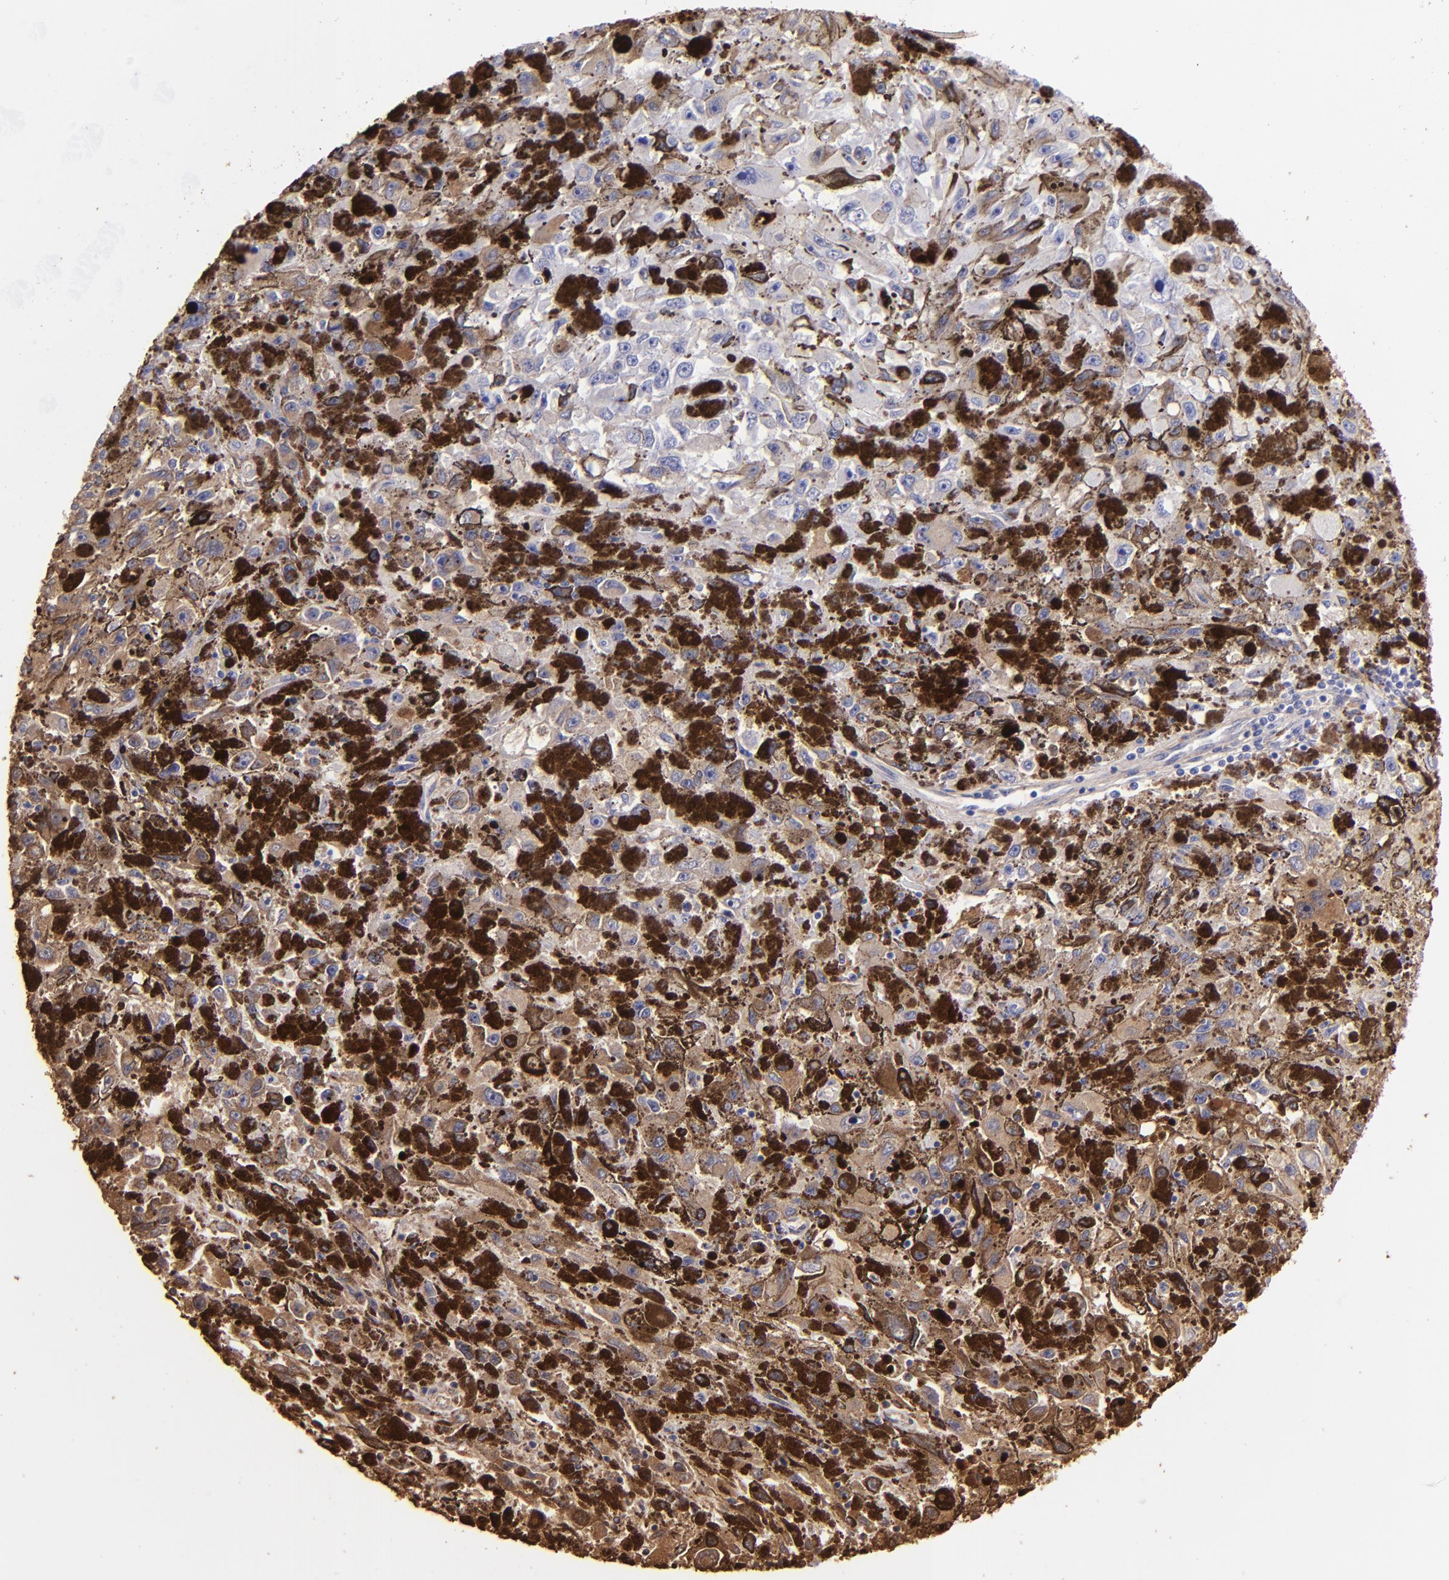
{"staining": {"intensity": "negative", "quantity": "none", "location": "none"}, "tissue": "melanoma", "cell_type": "Tumor cells", "image_type": "cancer", "snomed": [{"axis": "morphology", "description": "Malignant melanoma, NOS"}, {"axis": "topography", "description": "Skin"}], "caption": "Immunohistochemistry micrograph of melanoma stained for a protein (brown), which demonstrates no staining in tumor cells. The staining was performed using DAB to visualize the protein expression in brown, while the nuclei were stained in blue with hematoxylin (Magnification: 20x).", "gene": "FGB", "patient": {"sex": "female", "age": 104}}